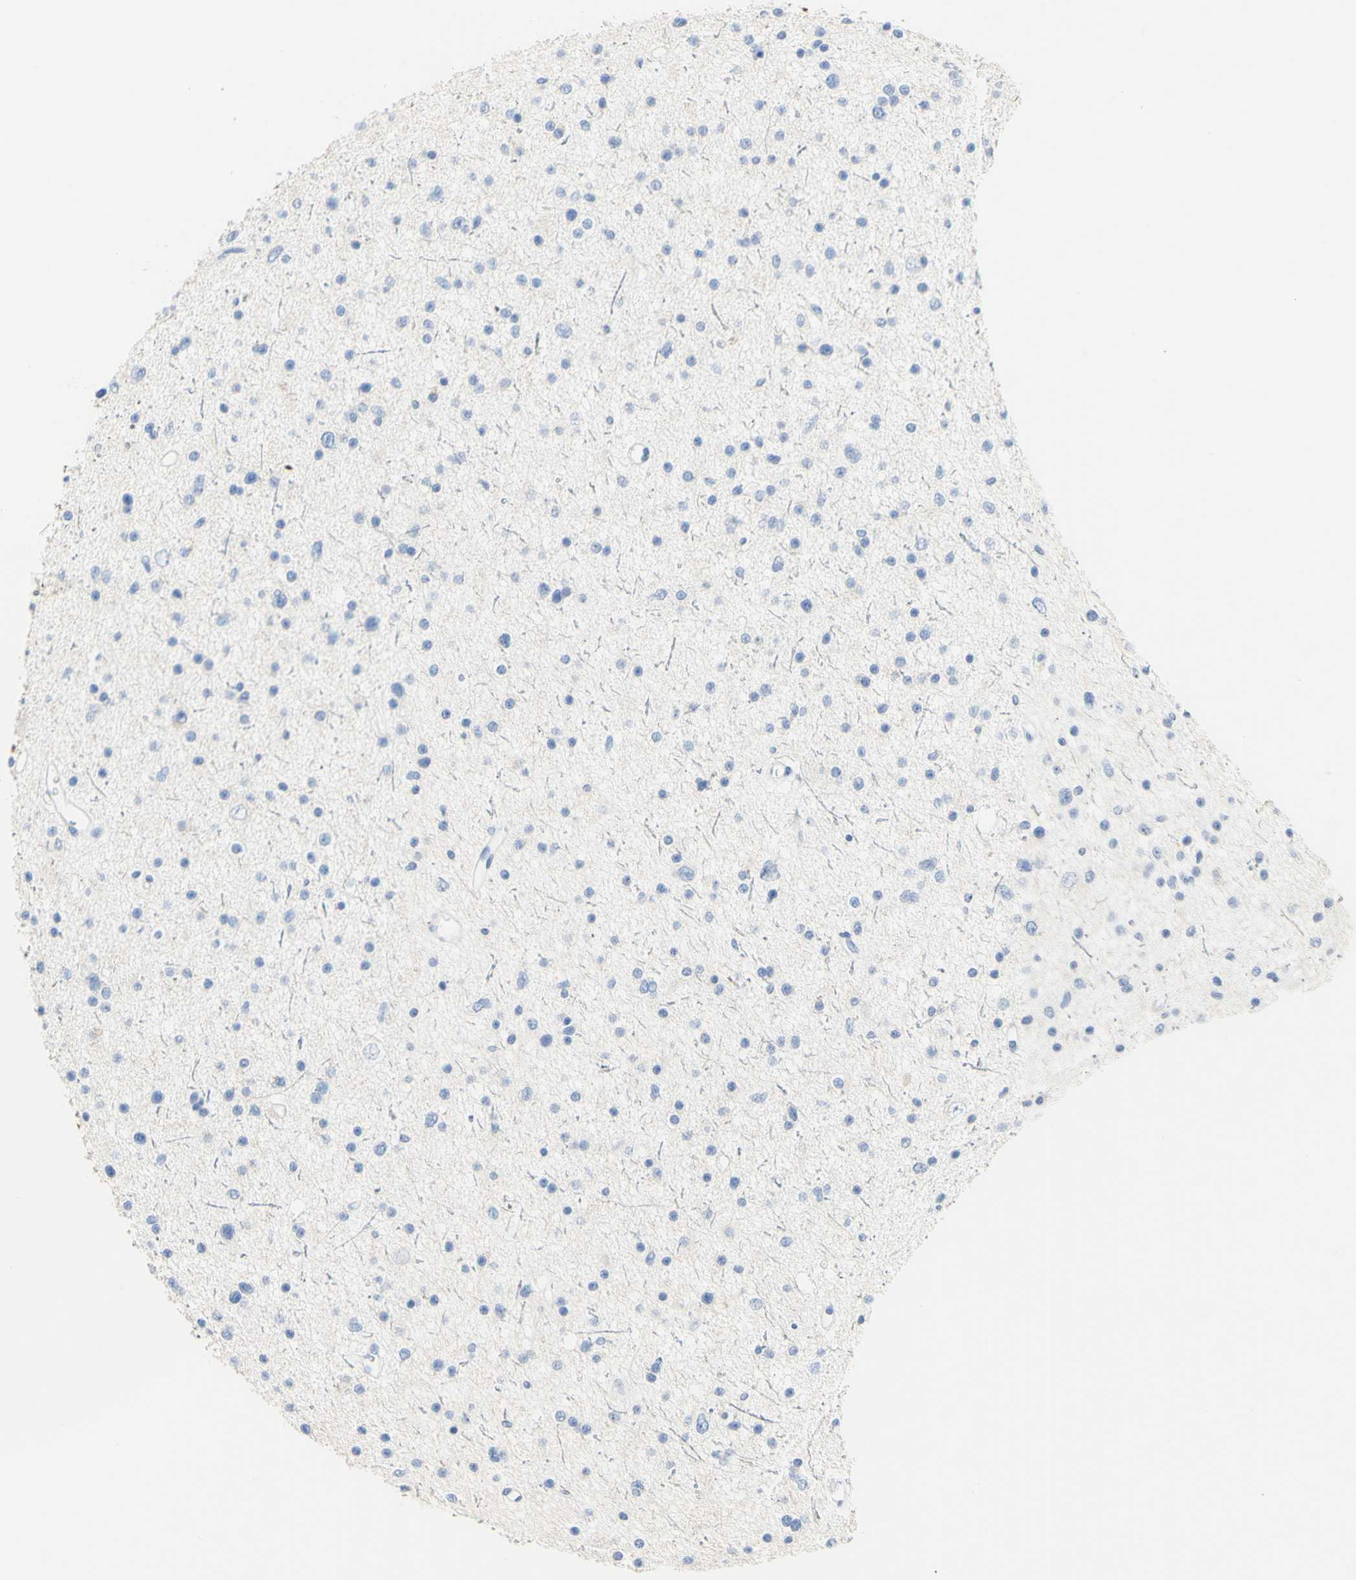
{"staining": {"intensity": "negative", "quantity": "none", "location": "none"}, "tissue": "glioma", "cell_type": "Tumor cells", "image_type": "cancer", "snomed": [{"axis": "morphology", "description": "Glioma, malignant, Low grade"}, {"axis": "topography", "description": "Brain"}], "caption": "Glioma was stained to show a protein in brown. There is no significant expression in tumor cells.", "gene": "DSC2", "patient": {"sex": "female", "age": 37}}